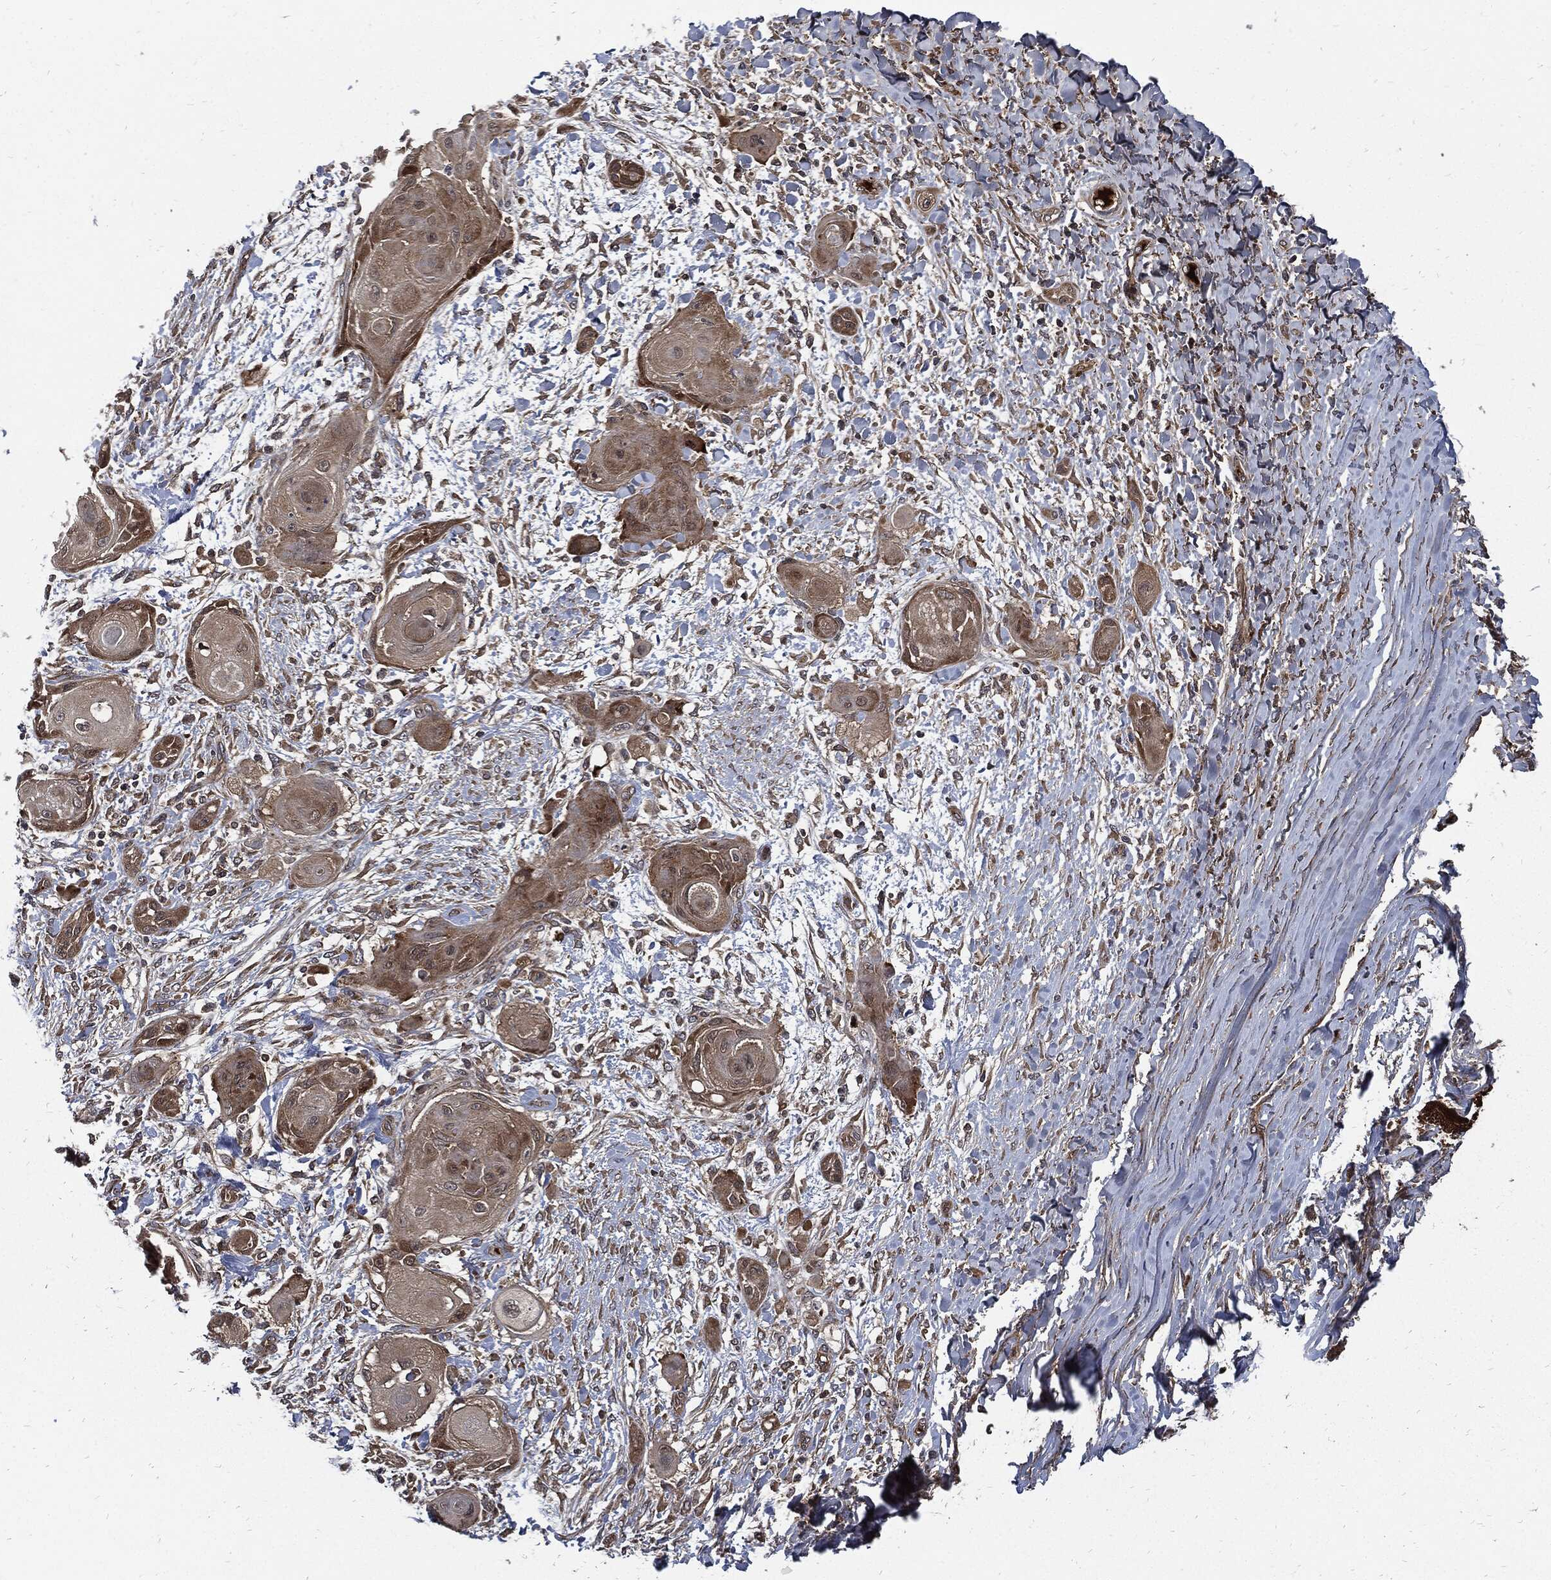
{"staining": {"intensity": "strong", "quantity": "25%-75%", "location": "cytoplasmic/membranous"}, "tissue": "skin cancer", "cell_type": "Tumor cells", "image_type": "cancer", "snomed": [{"axis": "morphology", "description": "Squamous cell carcinoma, NOS"}, {"axis": "topography", "description": "Skin"}], "caption": "Immunohistochemical staining of squamous cell carcinoma (skin) exhibits high levels of strong cytoplasmic/membranous positivity in about 25%-75% of tumor cells. (Brightfield microscopy of DAB IHC at high magnification).", "gene": "CLU", "patient": {"sex": "male", "age": 62}}